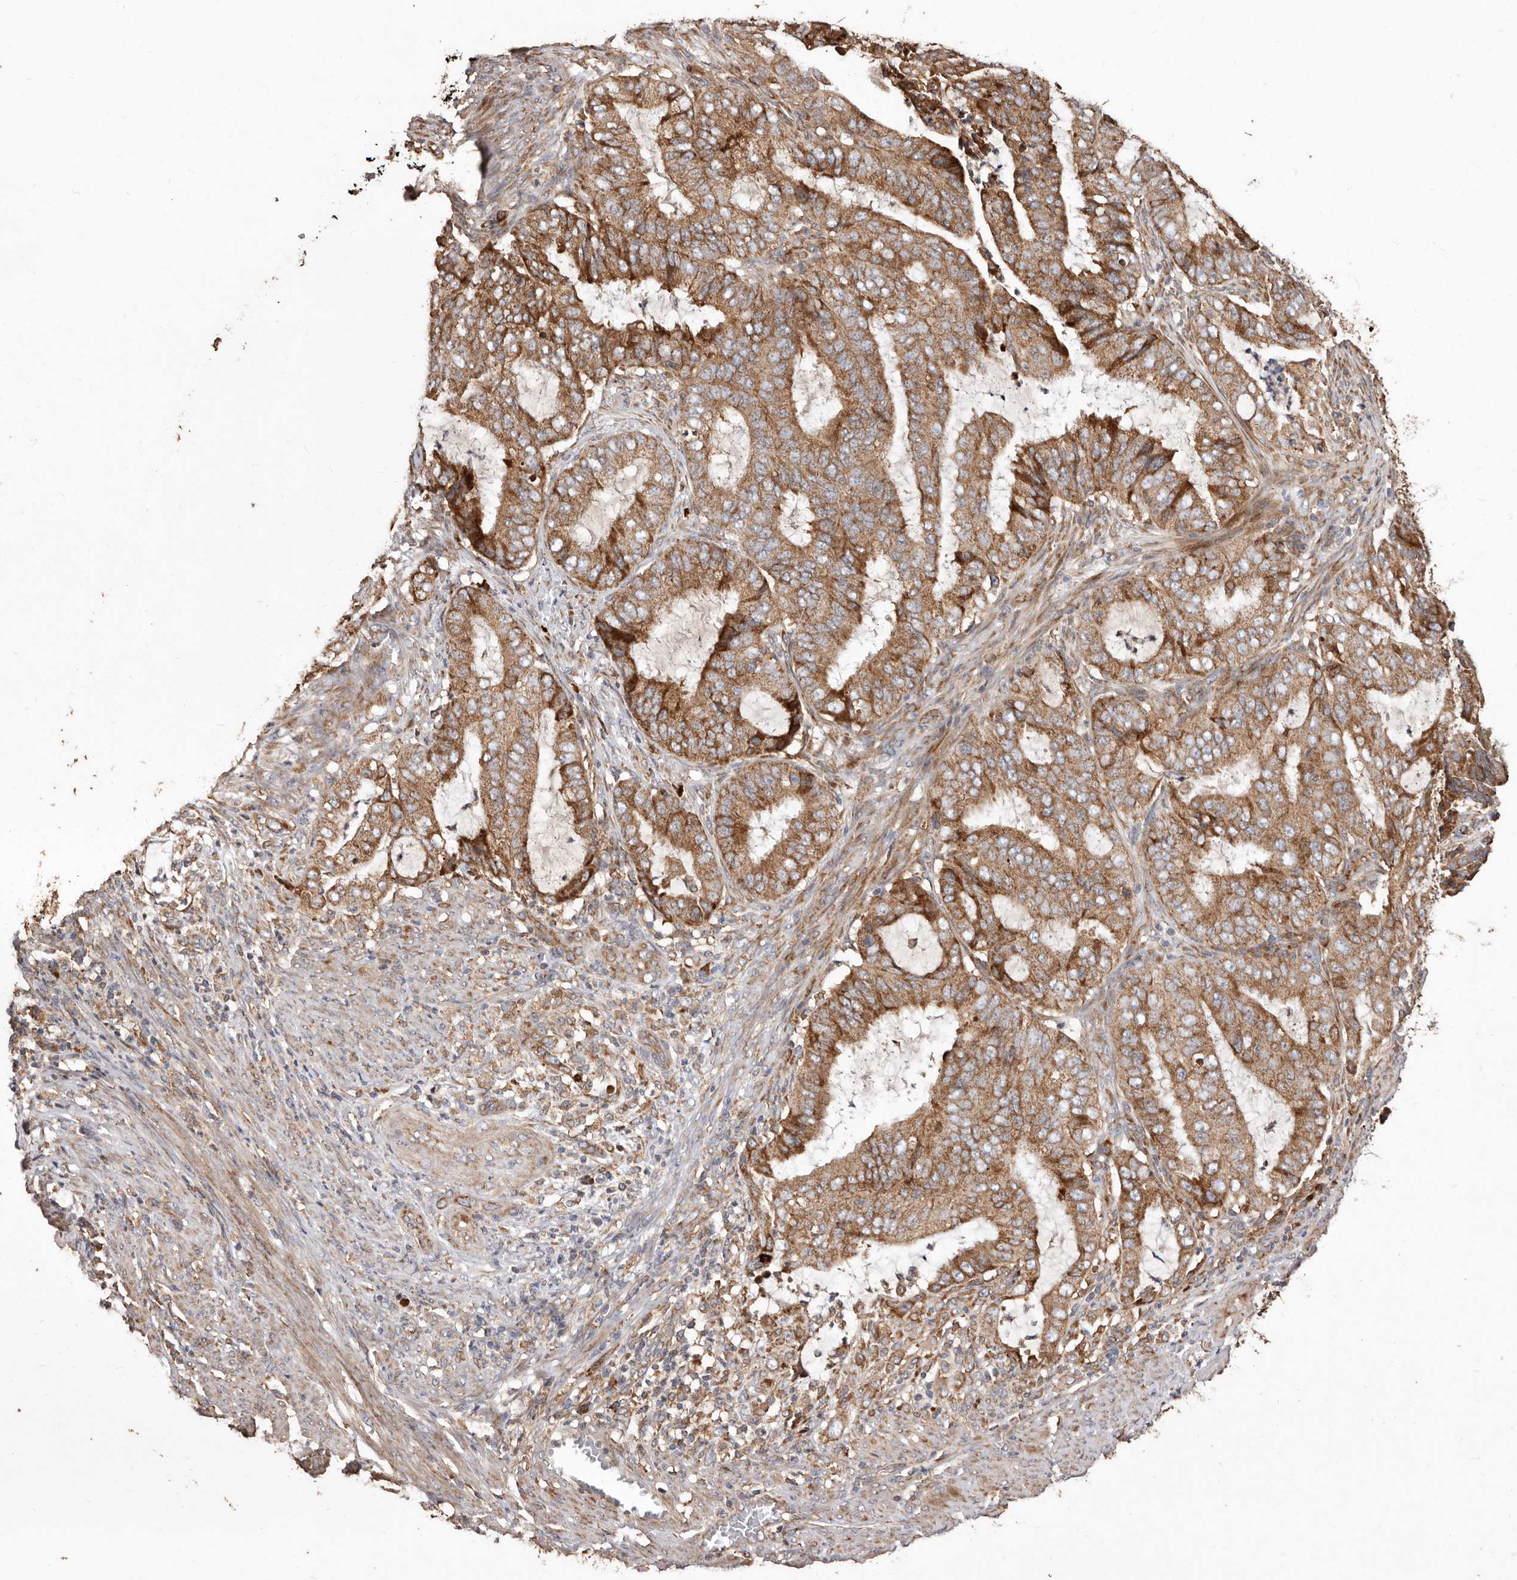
{"staining": {"intensity": "moderate", "quantity": ">75%", "location": "cytoplasmic/membranous"}, "tissue": "endometrial cancer", "cell_type": "Tumor cells", "image_type": "cancer", "snomed": [{"axis": "morphology", "description": "Adenocarcinoma, NOS"}, {"axis": "topography", "description": "Endometrium"}], "caption": "Tumor cells show medium levels of moderate cytoplasmic/membranous staining in approximately >75% of cells in human endometrial adenocarcinoma. The staining is performed using DAB brown chromogen to label protein expression. The nuclei are counter-stained blue using hematoxylin.", "gene": "STEAP2", "patient": {"sex": "female", "age": 51}}